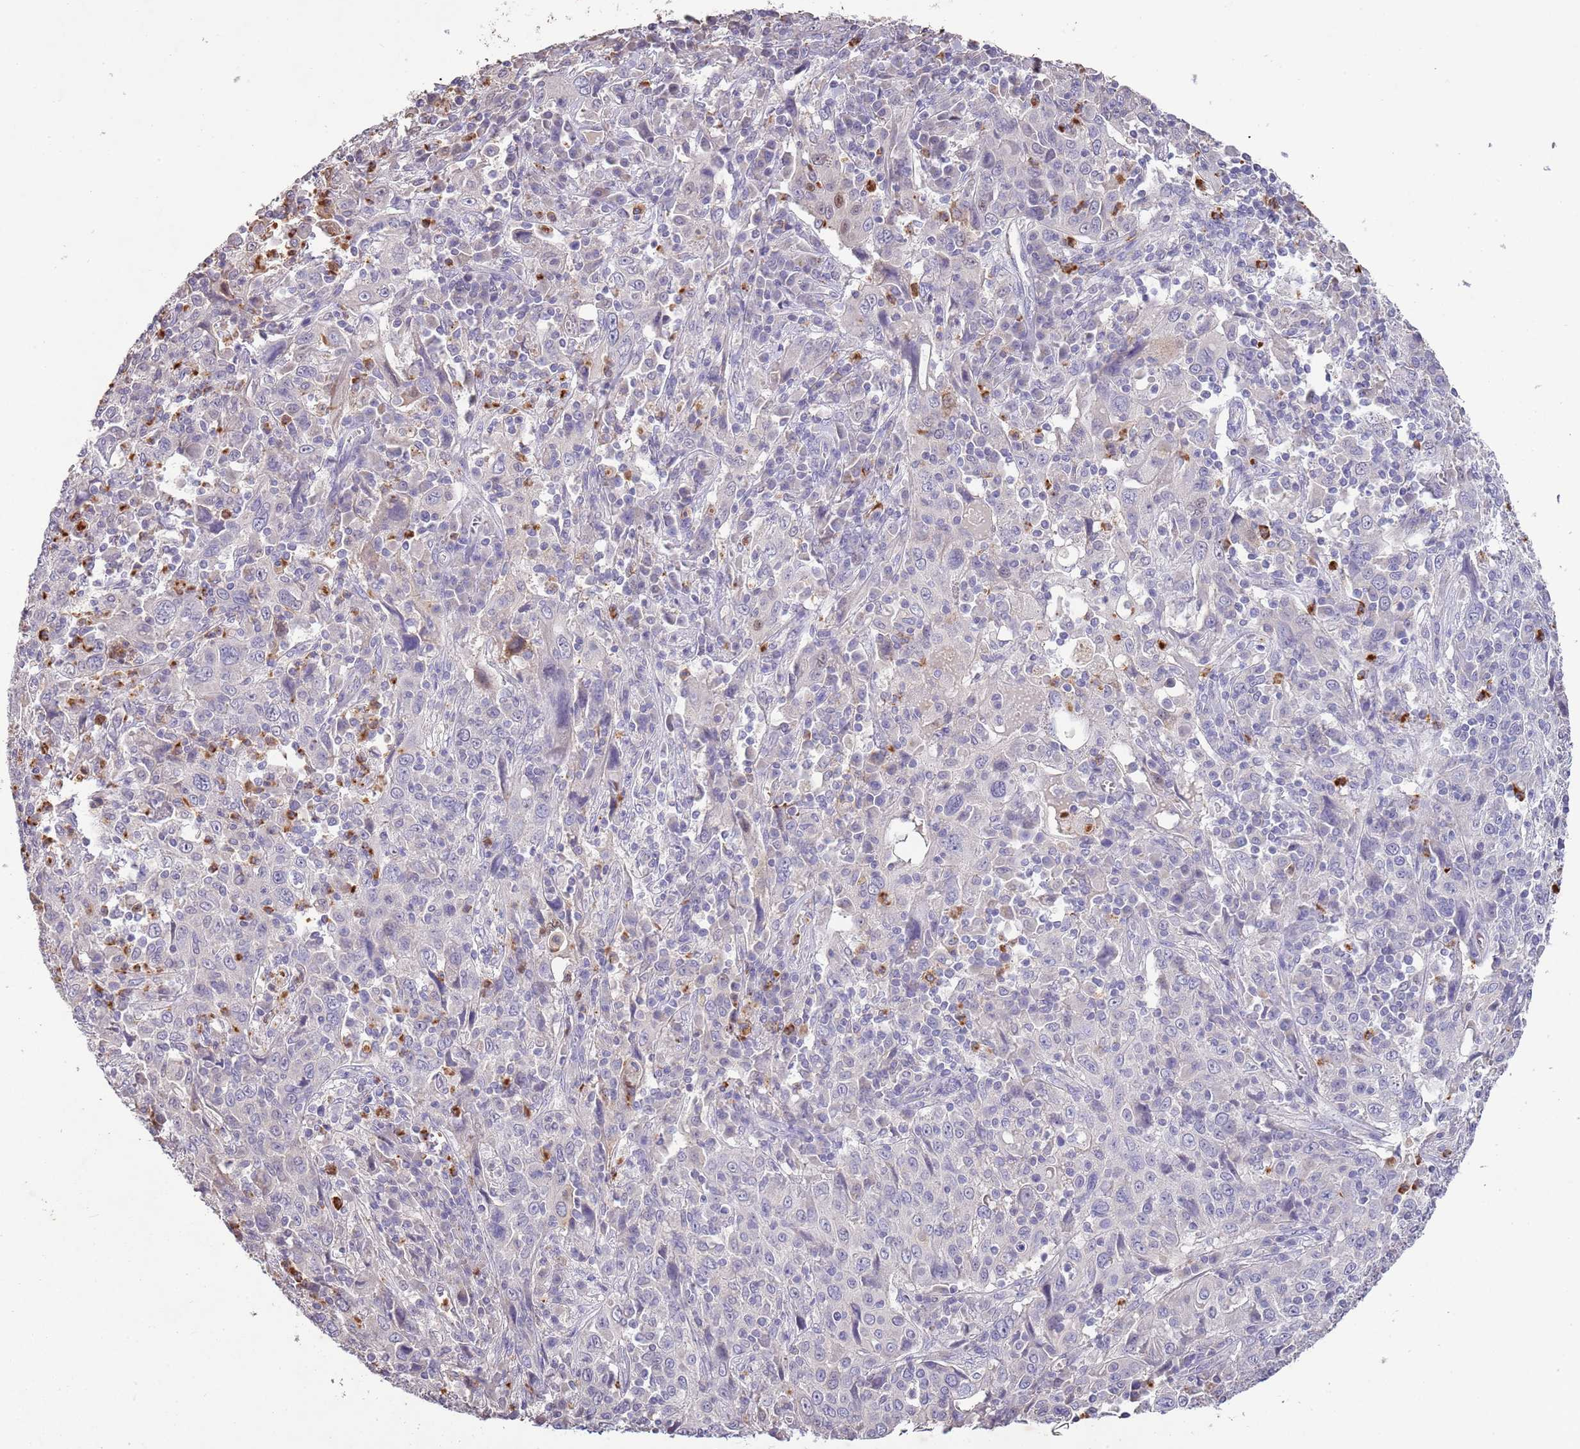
{"staining": {"intensity": "negative", "quantity": "none", "location": "none"}, "tissue": "cervical cancer", "cell_type": "Tumor cells", "image_type": "cancer", "snomed": [{"axis": "morphology", "description": "Squamous cell carcinoma, NOS"}, {"axis": "topography", "description": "Cervix"}], "caption": "Histopathology image shows no protein positivity in tumor cells of cervical squamous cell carcinoma tissue.", "gene": "P2RY13", "patient": {"sex": "female", "age": 46}}